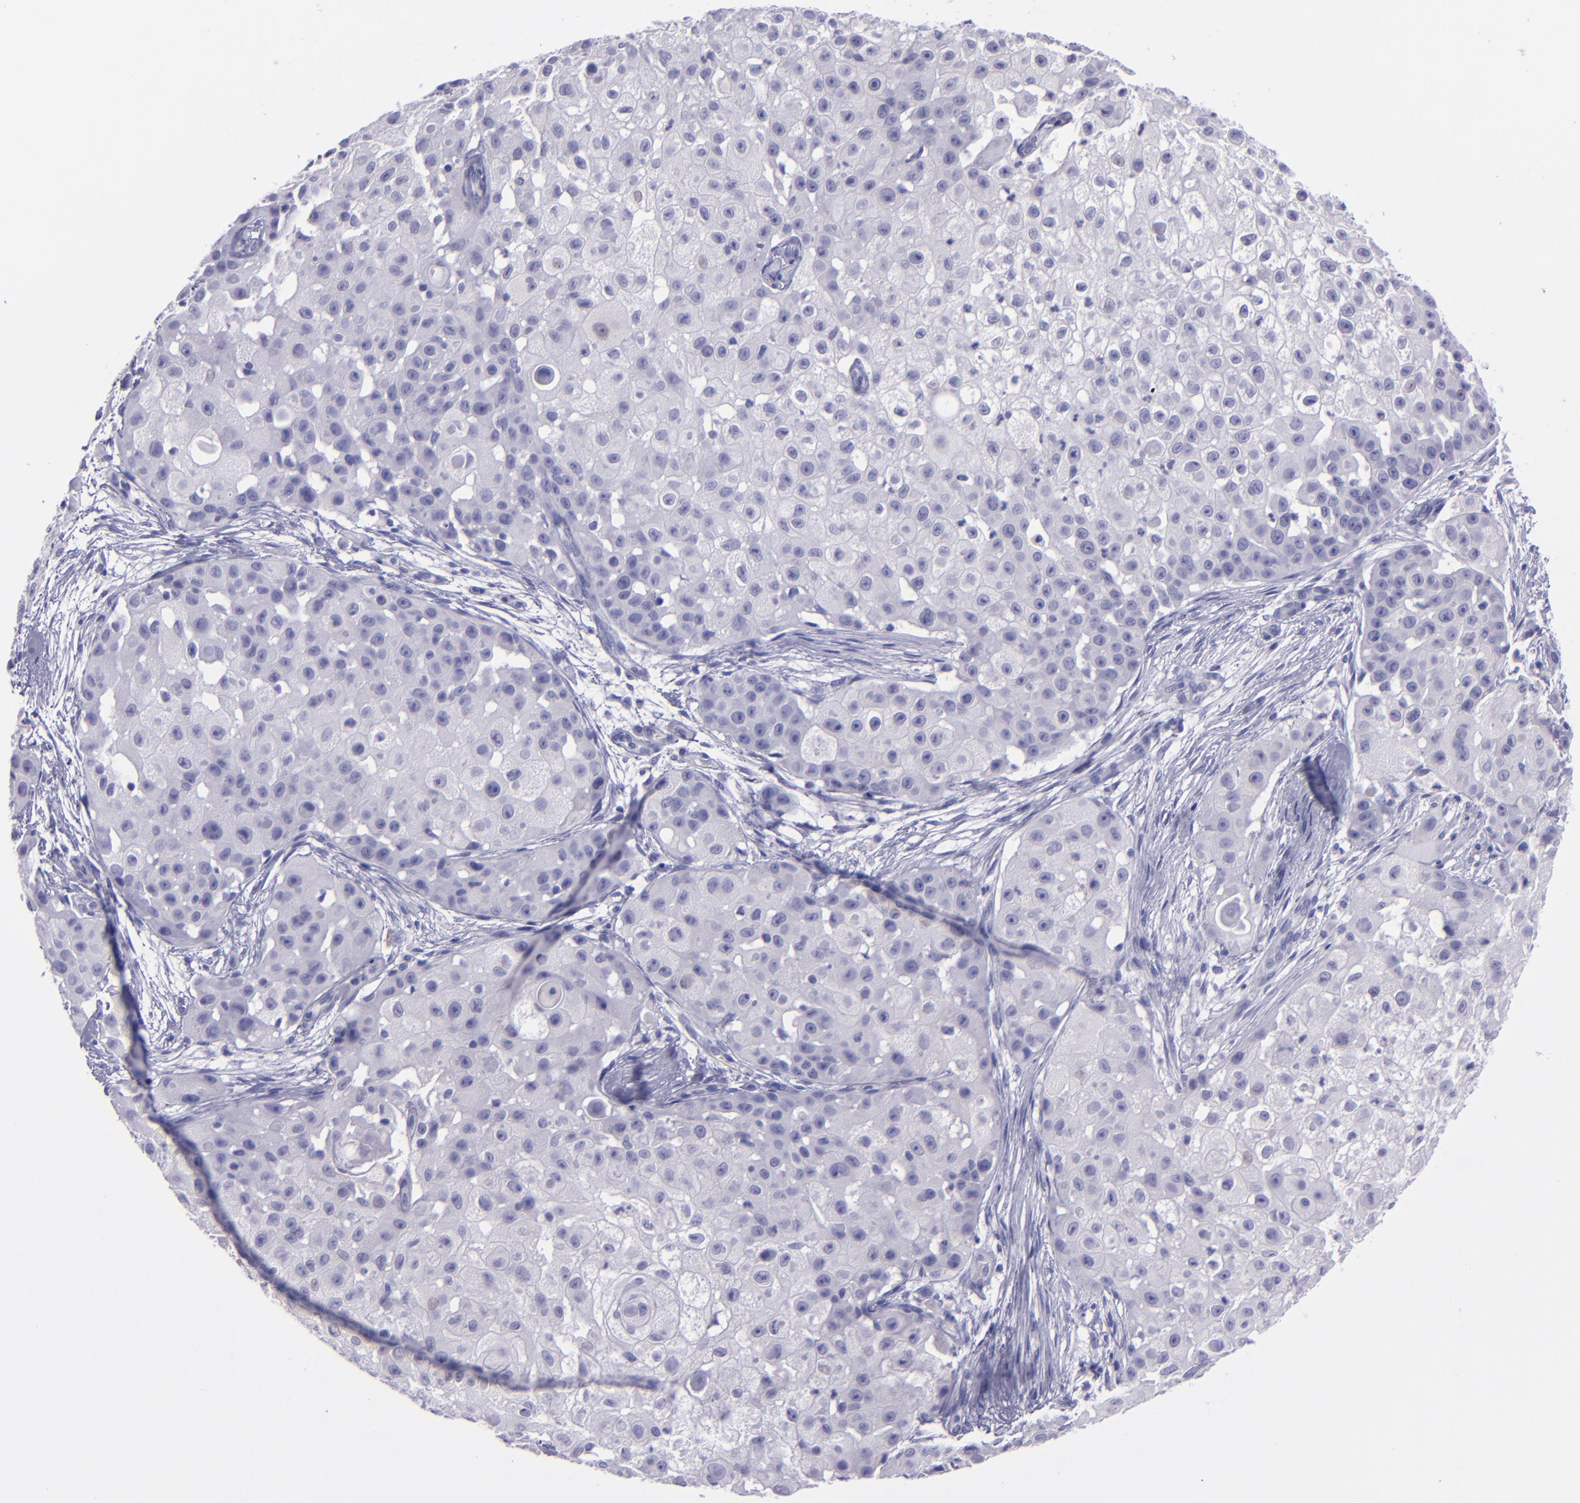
{"staining": {"intensity": "negative", "quantity": "none", "location": "none"}, "tissue": "skin cancer", "cell_type": "Tumor cells", "image_type": "cancer", "snomed": [{"axis": "morphology", "description": "Squamous cell carcinoma, NOS"}, {"axis": "topography", "description": "Skin"}], "caption": "This micrograph is of squamous cell carcinoma (skin) stained with immunohistochemistry (IHC) to label a protein in brown with the nuclei are counter-stained blue. There is no staining in tumor cells.", "gene": "TNNT3", "patient": {"sex": "female", "age": 57}}